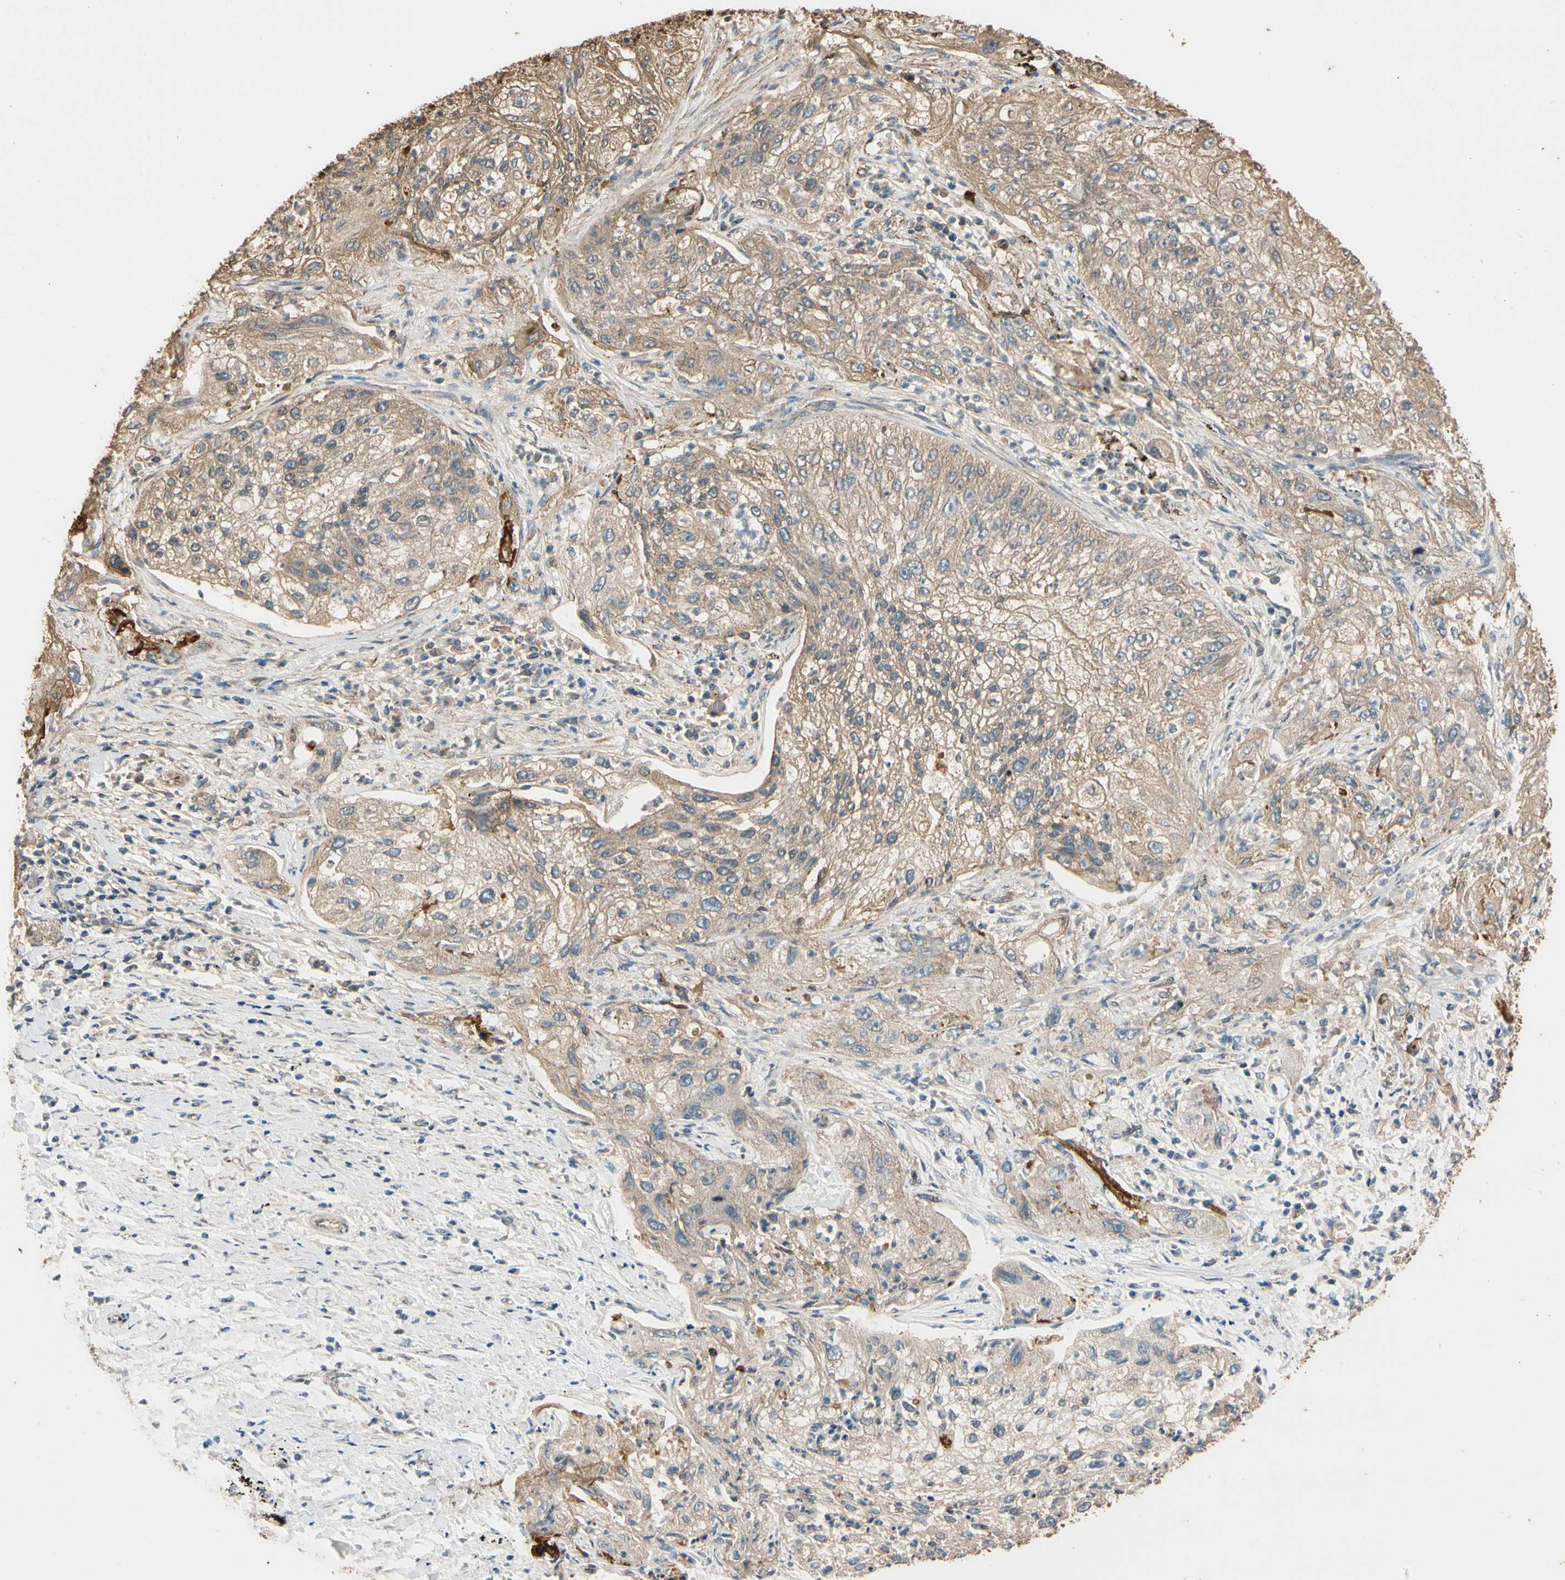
{"staining": {"intensity": "moderate", "quantity": ">75%", "location": "cytoplasmic/membranous"}, "tissue": "lung cancer", "cell_type": "Tumor cells", "image_type": "cancer", "snomed": [{"axis": "morphology", "description": "Inflammation, NOS"}, {"axis": "morphology", "description": "Squamous cell carcinoma, NOS"}, {"axis": "topography", "description": "Lymph node"}, {"axis": "topography", "description": "Soft tissue"}, {"axis": "topography", "description": "Lung"}], "caption": "Tumor cells reveal medium levels of moderate cytoplasmic/membranous expression in approximately >75% of cells in human squamous cell carcinoma (lung). The staining was performed using DAB (3,3'-diaminobenzidine), with brown indicating positive protein expression. Nuclei are stained blue with hematoxylin.", "gene": "MGRN1", "patient": {"sex": "male", "age": 66}}